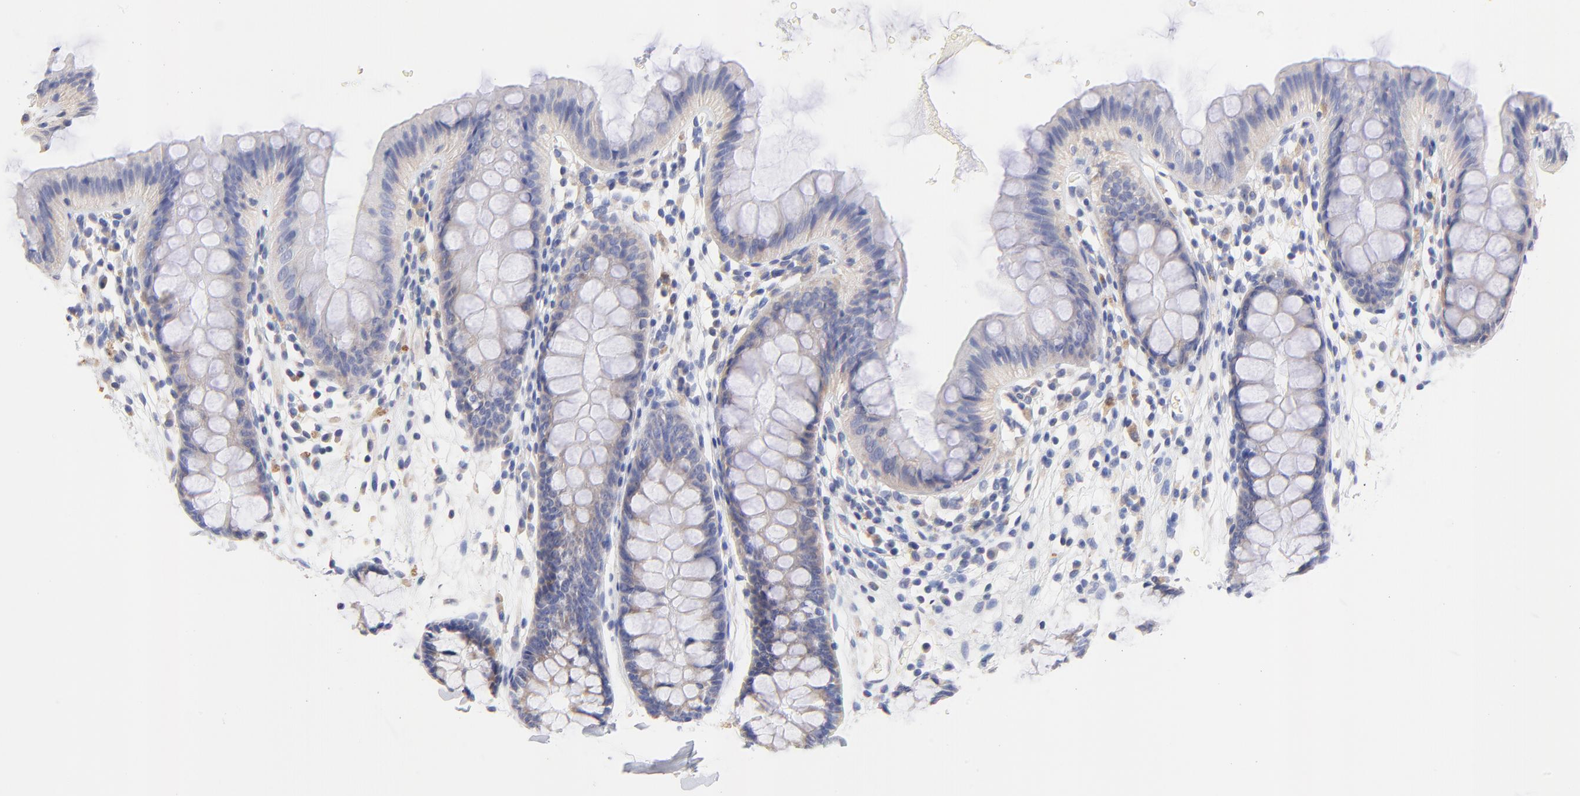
{"staining": {"intensity": "negative", "quantity": "none", "location": "none"}, "tissue": "colon", "cell_type": "Endothelial cells", "image_type": "normal", "snomed": [{"axis": "morphology", "description": "Normal tissue, NOS"}, {"axis": "topography", "description": "Smooth muscle"}, {"axis": "topography", "description": "Colon"}], "caption": "Immunohistochemistry of unremarkable human colon displays no staining in endothelial cells.", "gene": "HS3ST1", "patient": {"sex": "male", "age": 67}}